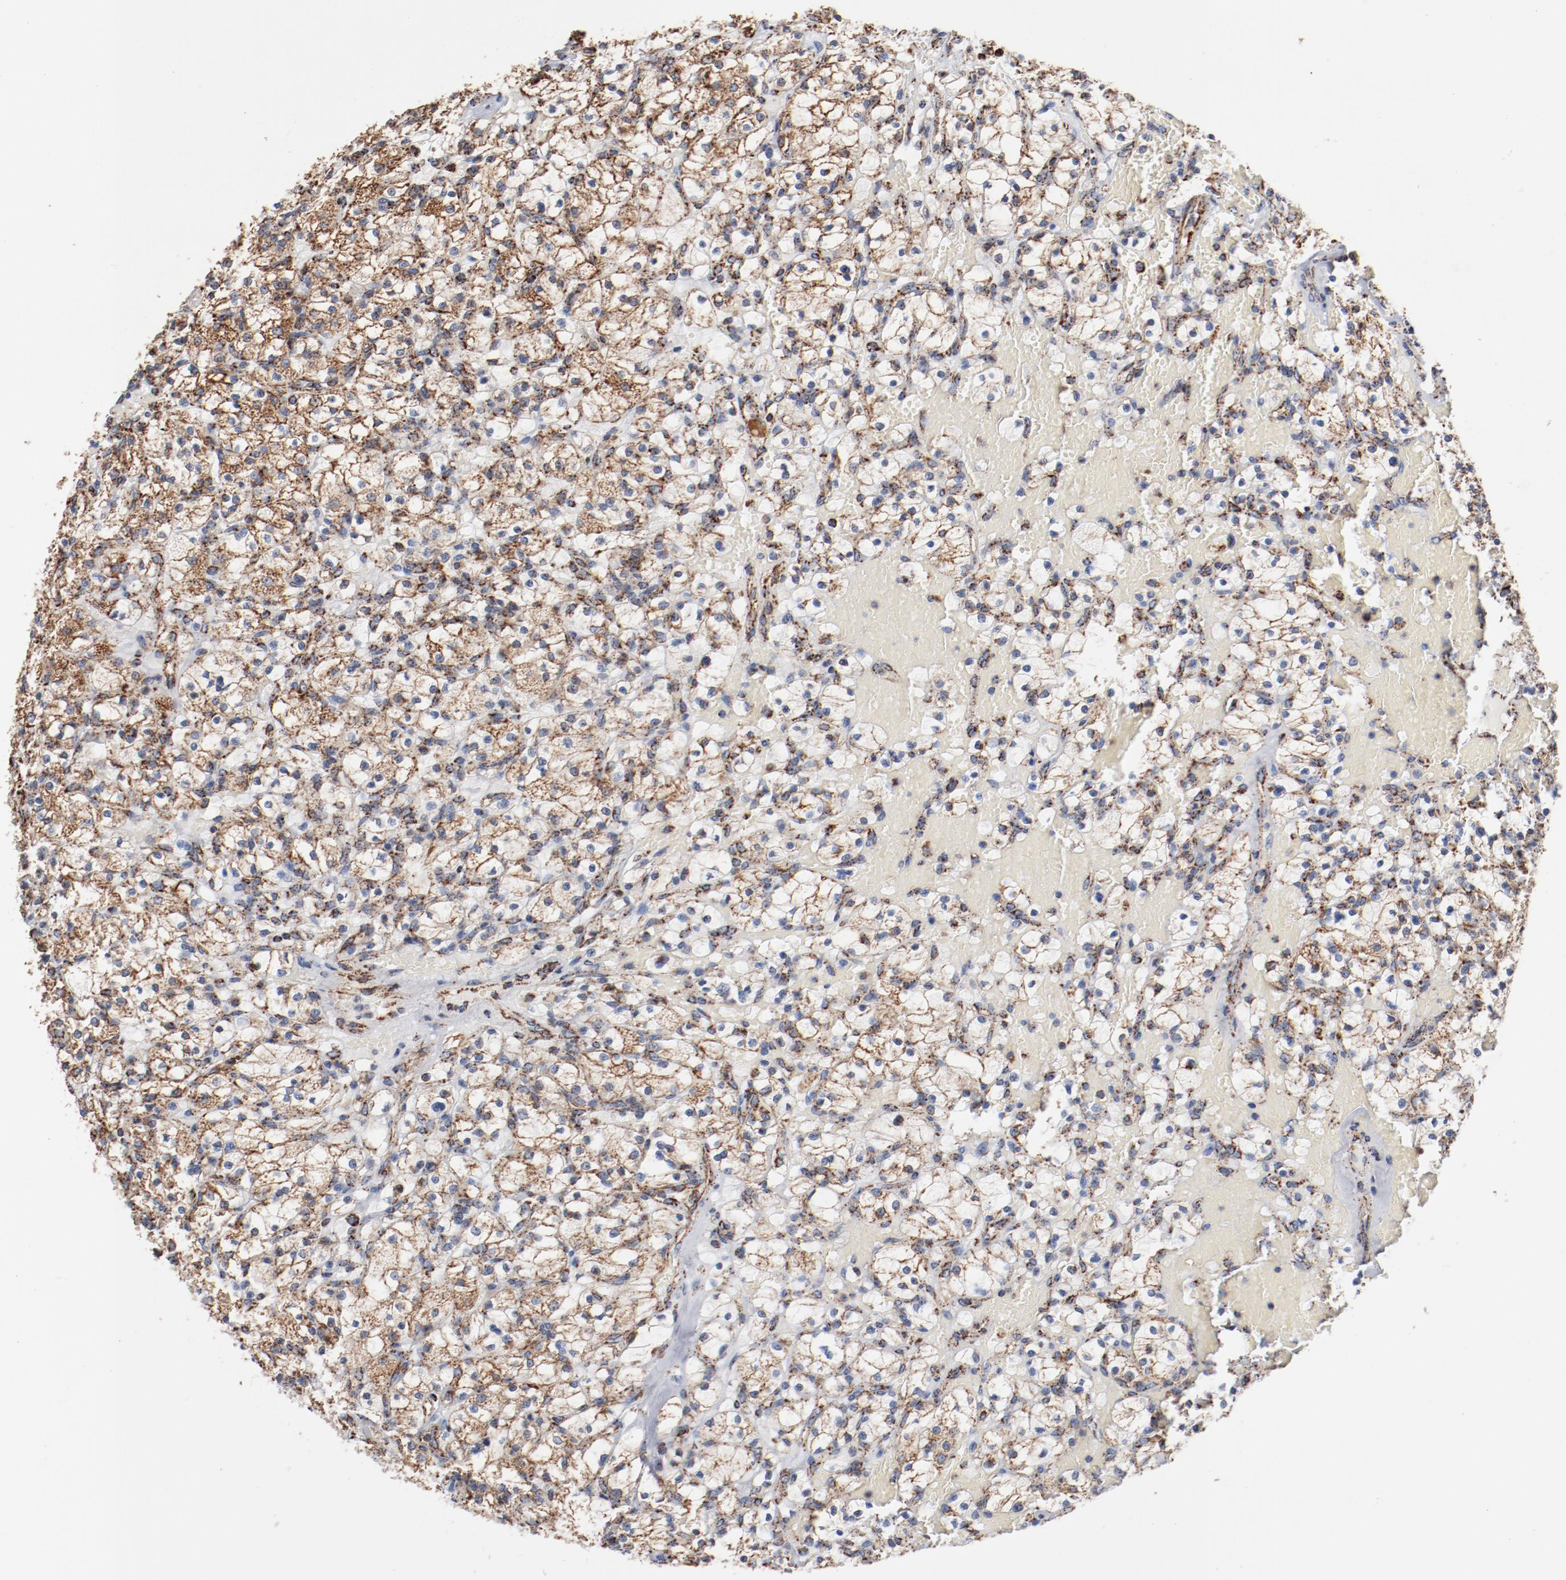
{"staining": {"intensity": "moderate", "quantity": ">75%", "location": "cytoplasmic/membranous"}, "tissue": "renal cancer", "cell_type": "Tumor cells", "image_type": "cancer", "snomed": [{"axis": "morphology", "description": "Adenocarcinoma, NOS"}, {"axis": "topography", "description": "Kidney"}], "caption": "The immunohistochemical stain shows moderate cytoplasmic/membranous expression in tumor cells of renal cancer (adenocarcinoma) tissue.", "gene": "NDUFS4", "patient": {"sex": "female", "age": 83}}